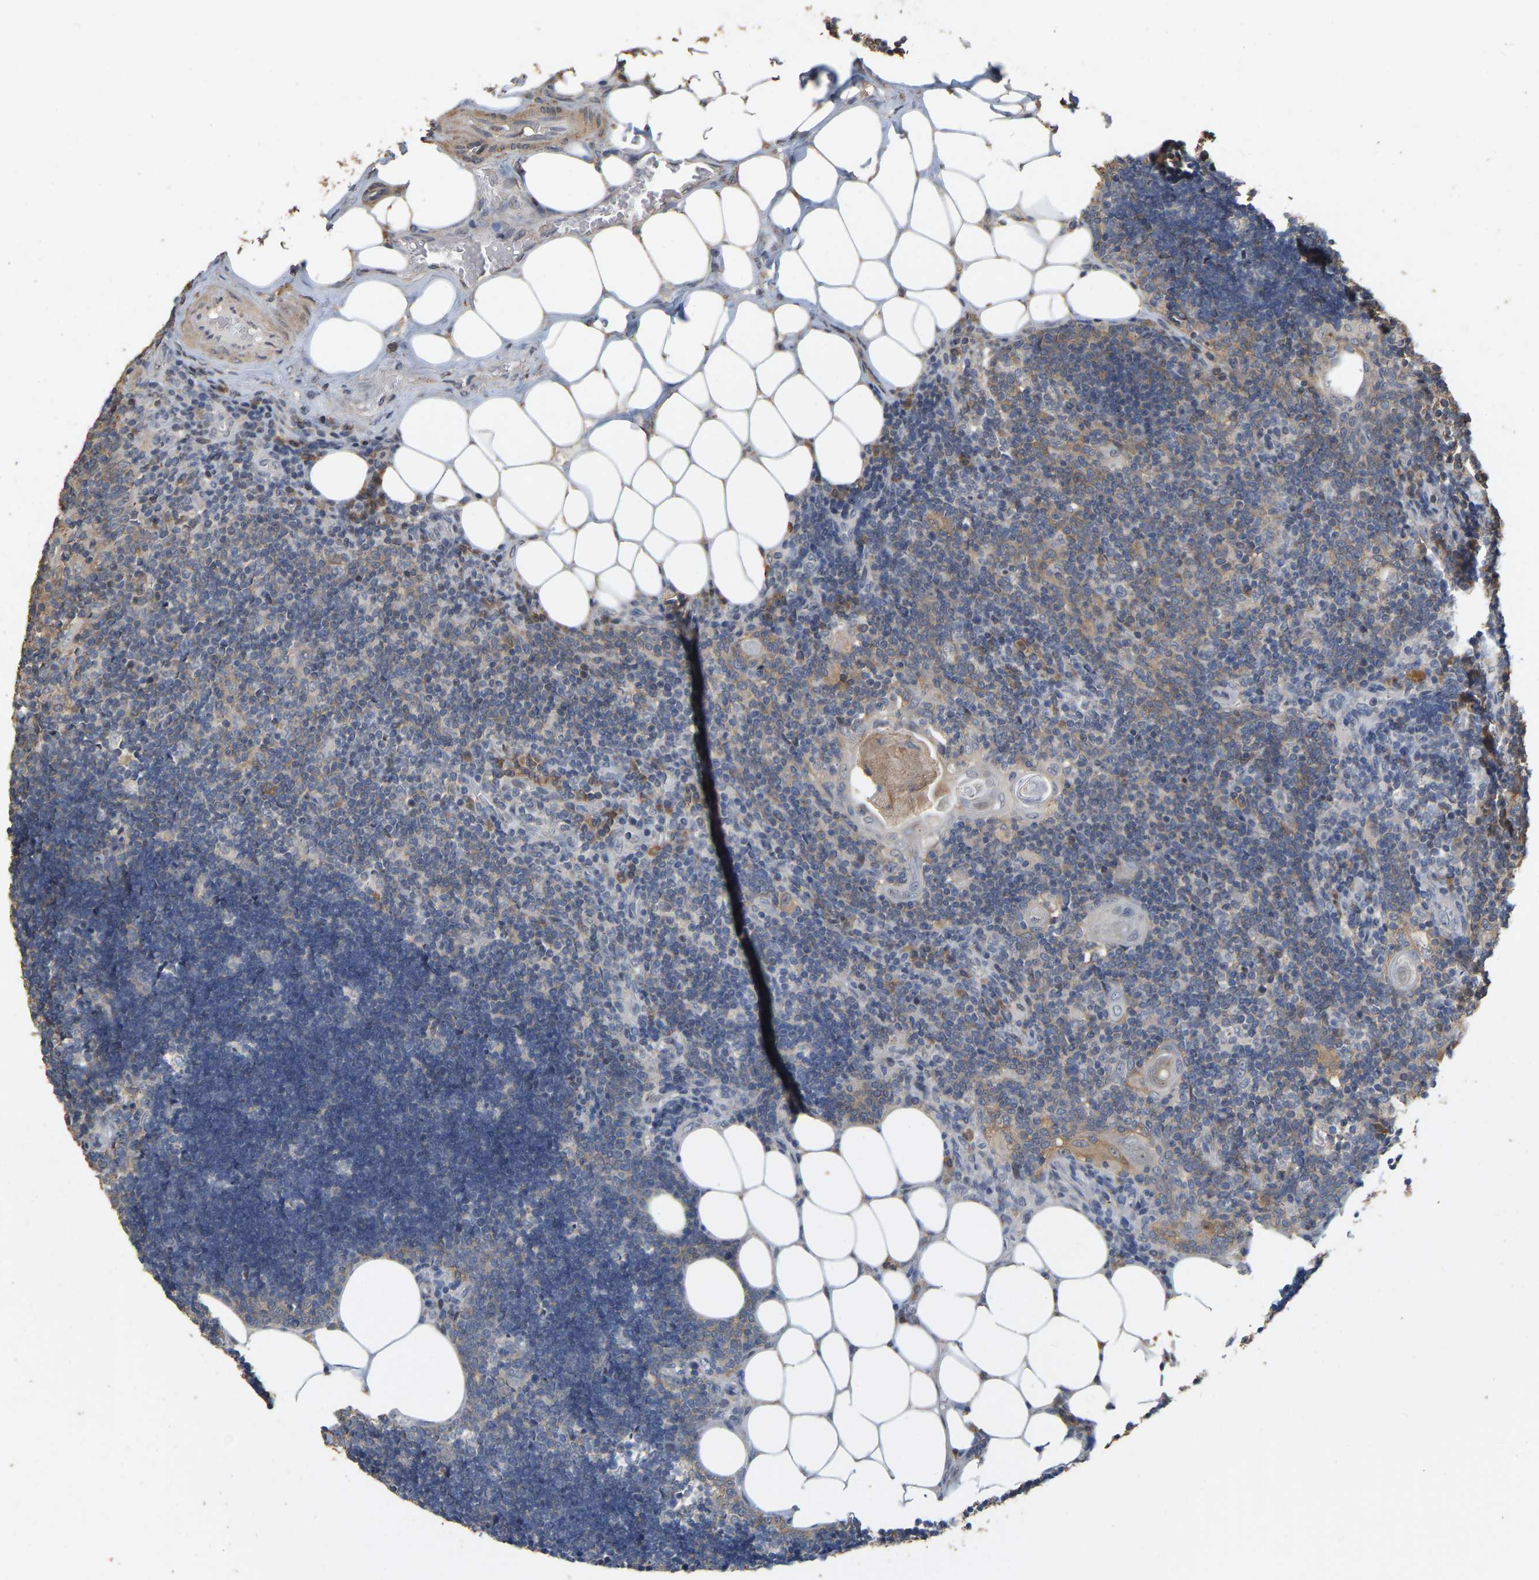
{"staining": {"intensity": "moderate", "quantity": "<25%", "location": "cytoplasmic/membranous"}, "tissue": "lymph node", "cell_type": "Non-germinal center cells", "image_type": "normal", "snomed": [{"axis": "morphology", "description": "Normal tissue, NOS"}, {"axis": "topography", "description": "Lymph node"}], "caption": "Protein staining of benign lymph node reveals moderate cytoplasmic/membranous staining in about <25% of non-germinal center cells. (IHC, brightfield microscopy, high magnification).", "gene": "NCS1", "patient": {"sex": "male", "age": 33}}